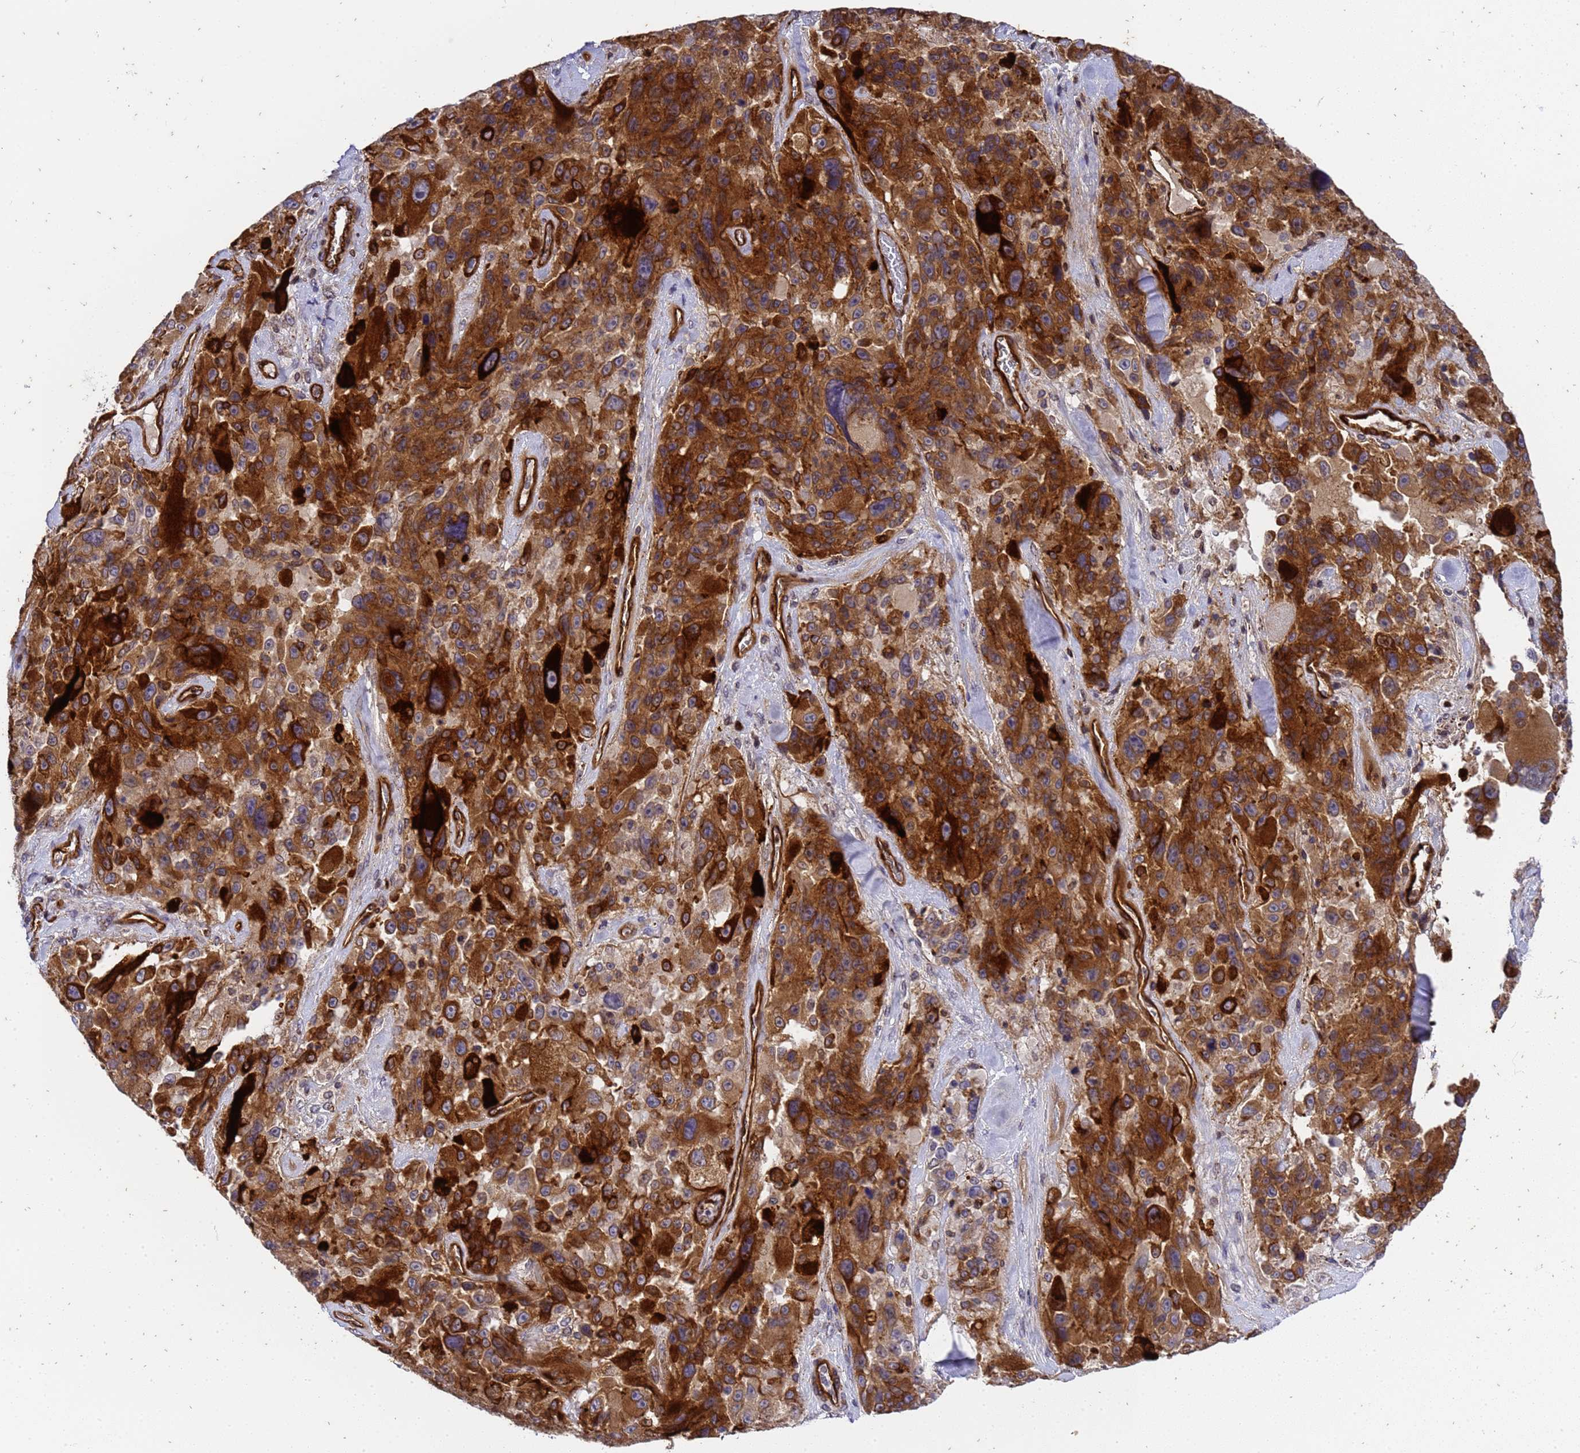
{"staining": {"intensity": "strong", "quantity": ">75%", "location": "cytoplasmic/membranous"}, "tissue": "melanoma", "cell_type": "Tumor cells", "image_type": "cancer", "snomed": [{"axis": "morphology", "description": "Malignant melanoma, Metastatic site"}, {"axis": "topography", "description": "Lymph node"}], "caption": "Protein staining shows strong cytoplasmic/membranous positivity in about >75% of tumor cells in melanoma. (DAB (3,3'-diaminobenzidine) = brown stain, brightfield microscopy at high magnification).", "gene": "IGFBP7", "patient": {"sex": "male", "age": 62}}